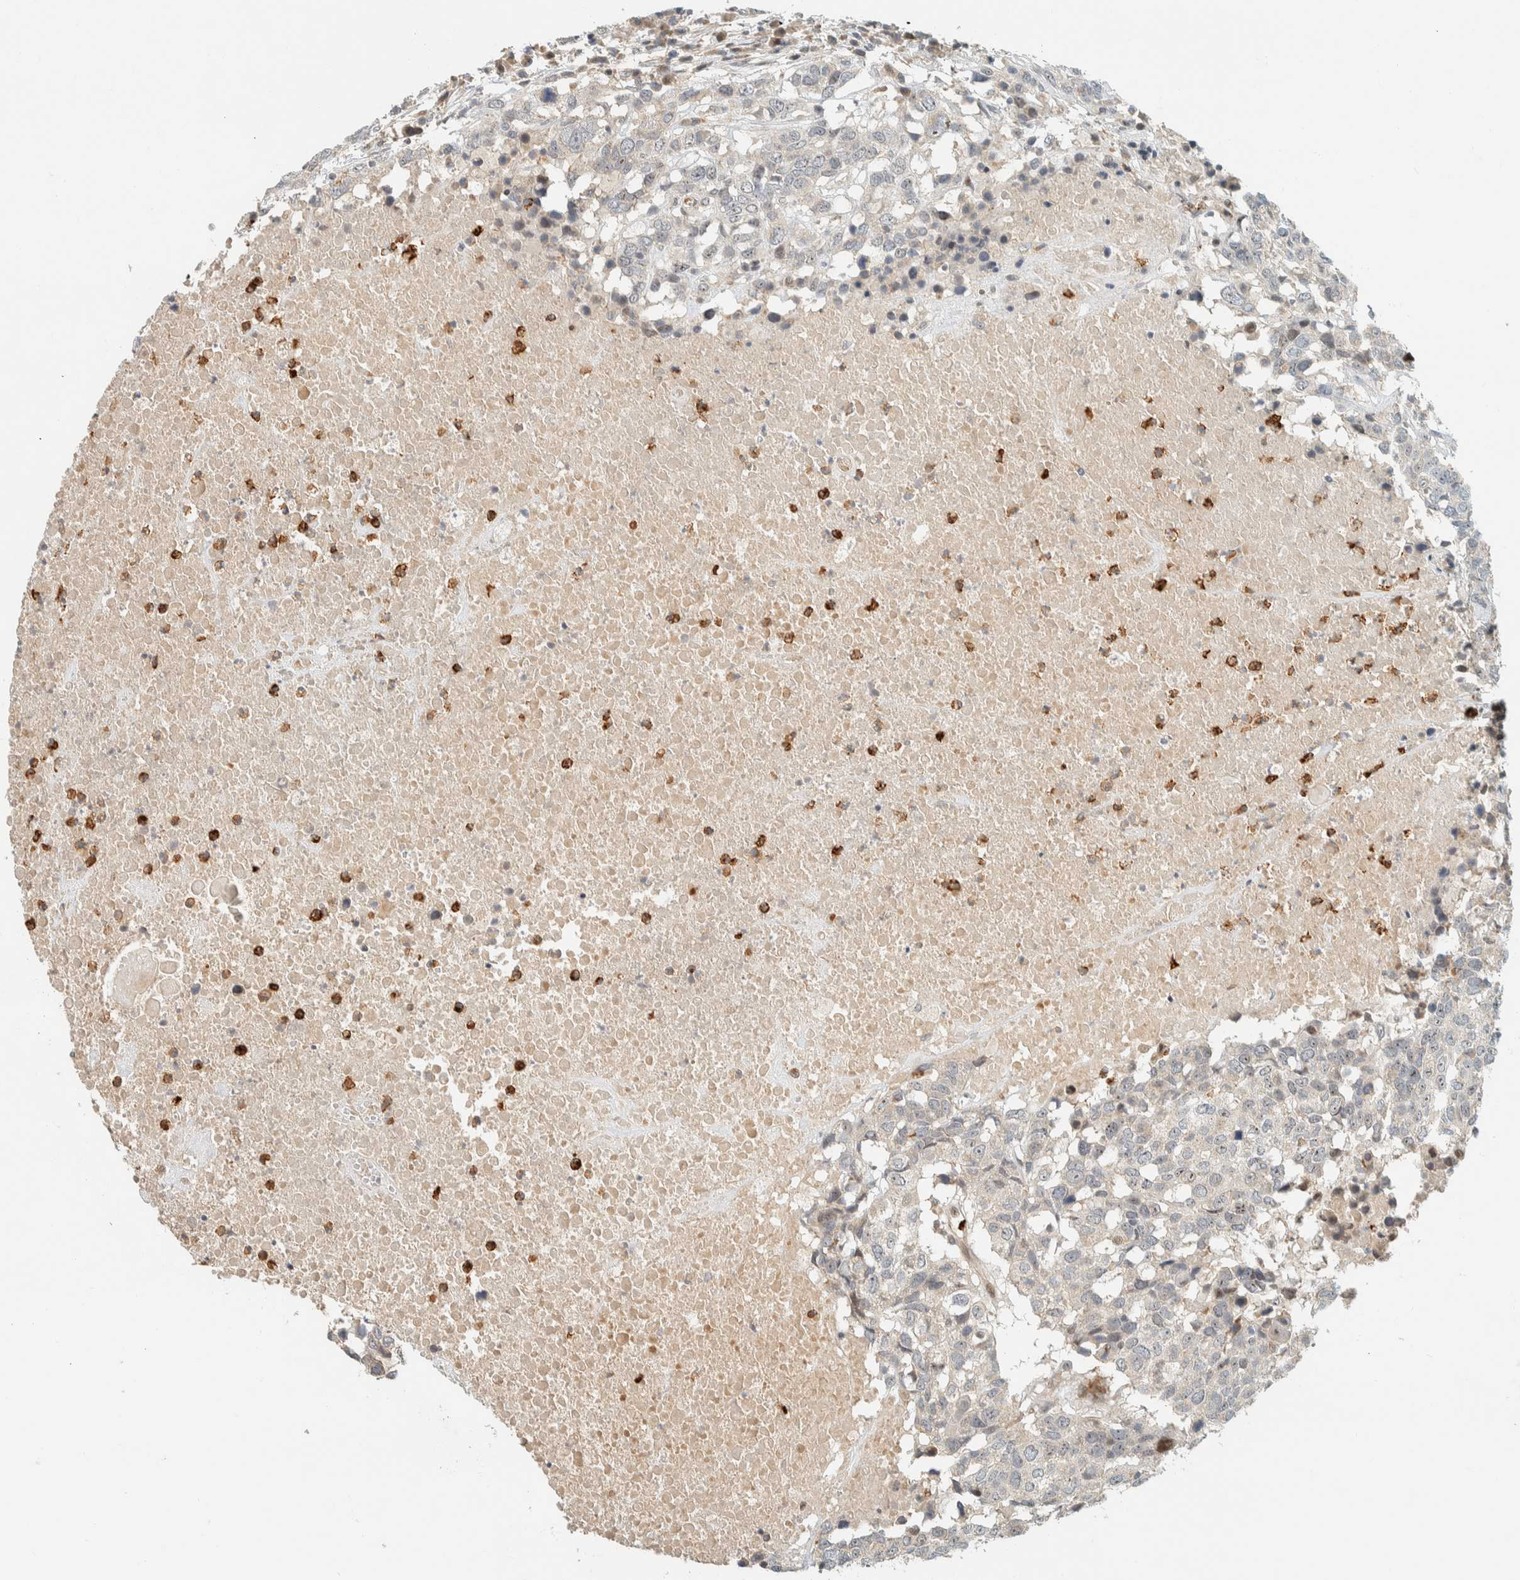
{"staining": {"intensity": "negative", "quantity": "none", "location": "none"}, "tissue": "head and neck cancer", "cell_type": "Tumor cells", "image_type": "cancer", "snomed": [{"axis": "morphology", "description": "Squamous cell carcinoma, NOS"}, {"axis": "topography", "description": "Head-Neck"}], "caption": "Immunohistochemistry (IHC) image of squamous cell carcinoma (head and neck) stained for a protein (brown), which reveals no positivity in tumor cells.", "gene": "CCDC171", "patient": {"sex": "male", "age": 66}}